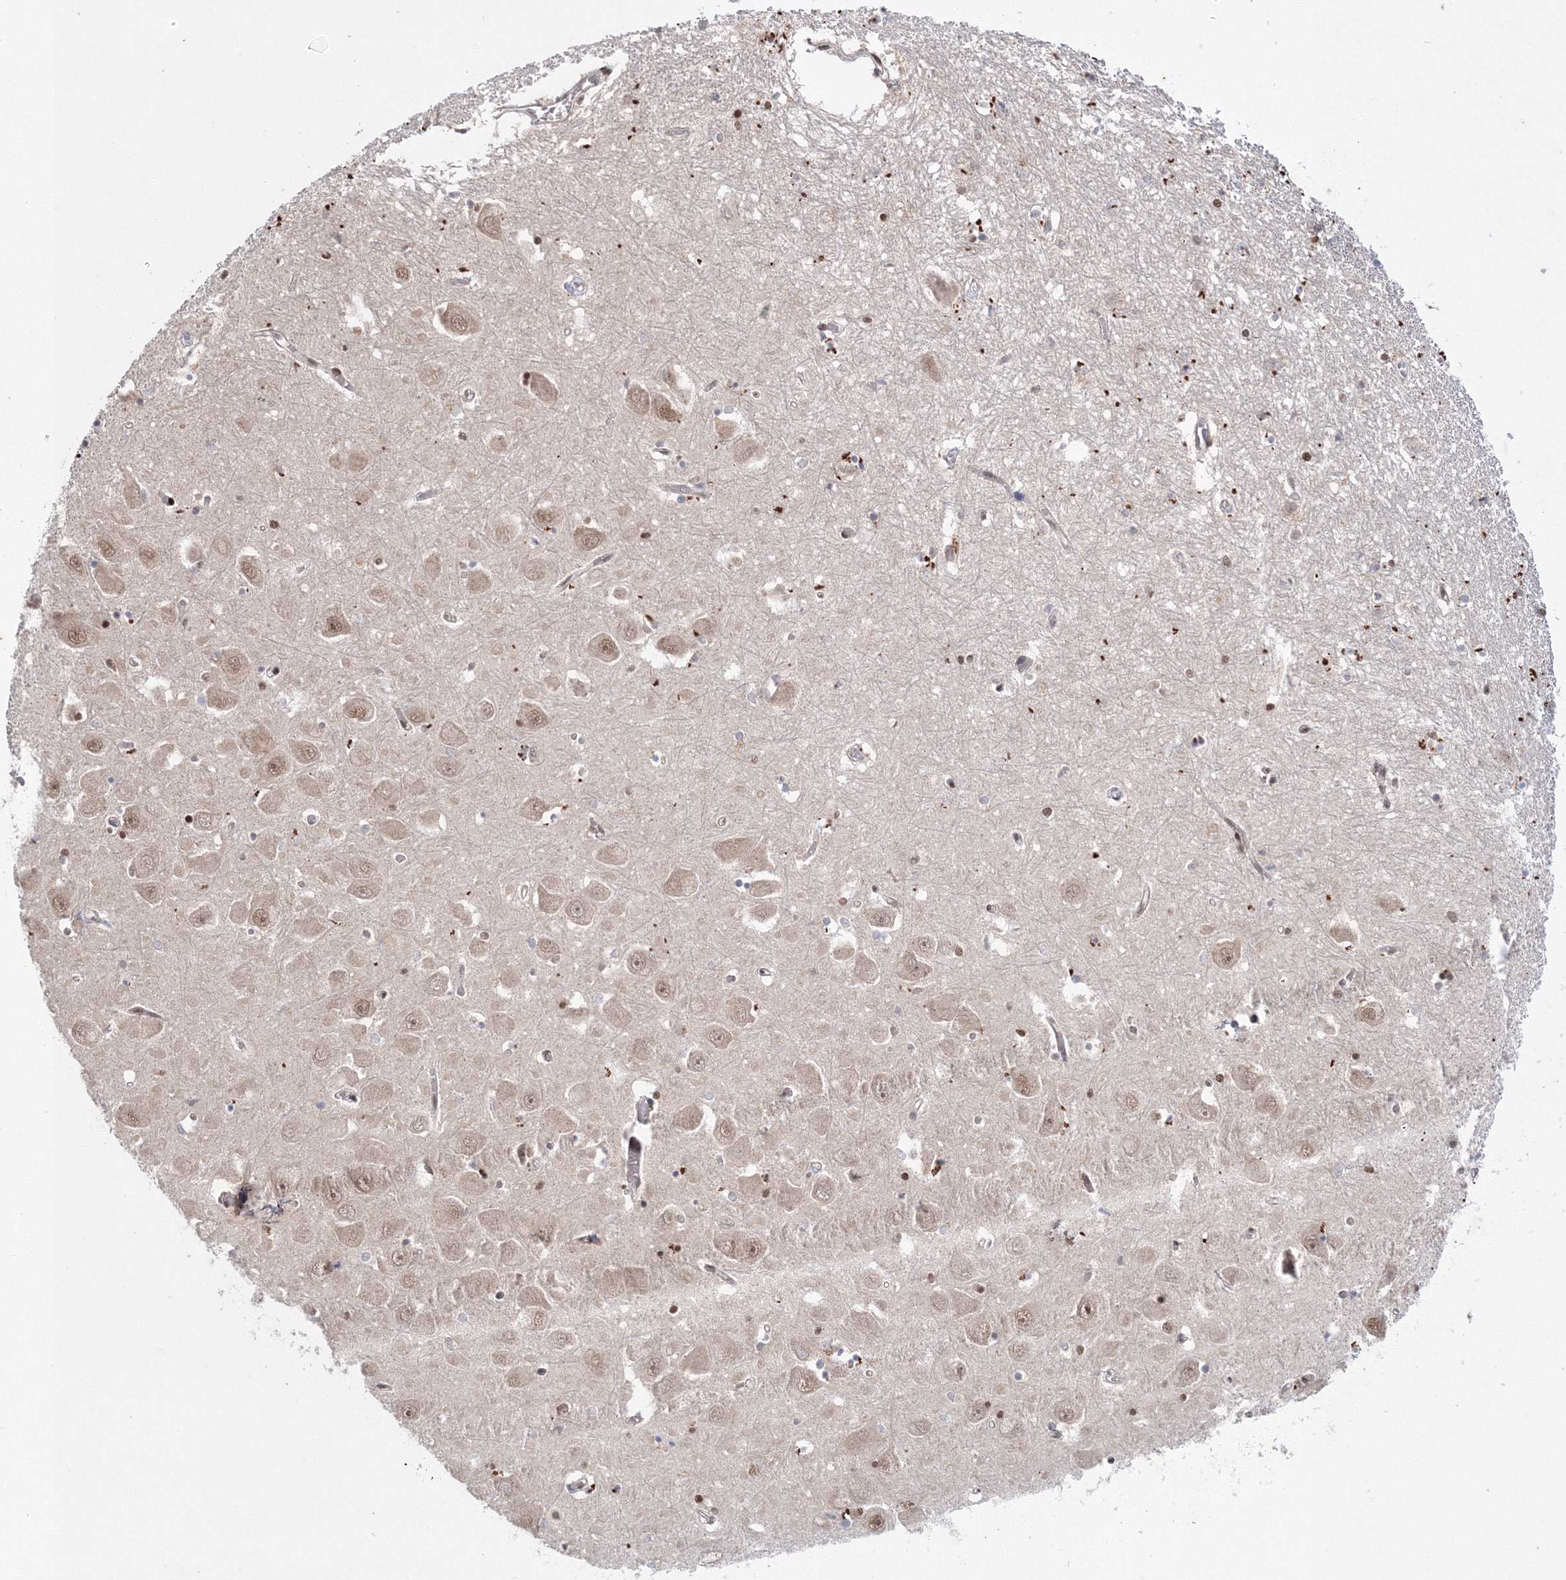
{"staining": {"intensity": "moderate", "quantity": "<25%", "location": "nuclear"}, "tissue": "hippocampus", "cell_type": "Glial cells", "image_type": "normal", "snomed": [{"axis": "morphology", "description": "Normal tissue, NOS"}, {"axis": "topography", "description": "Hippocampus"}], "caption": "Protein staining of benign hippocampus reveals moderate nuclear expression in approximately <25% of glial cells. The protein of interest is stained brown, and the nuclei are stained in blue (DAB IHC with brightfield microscopy, high magnification).", "gene": "NOA1", "patient": {"sex": "male", "age": 70}}